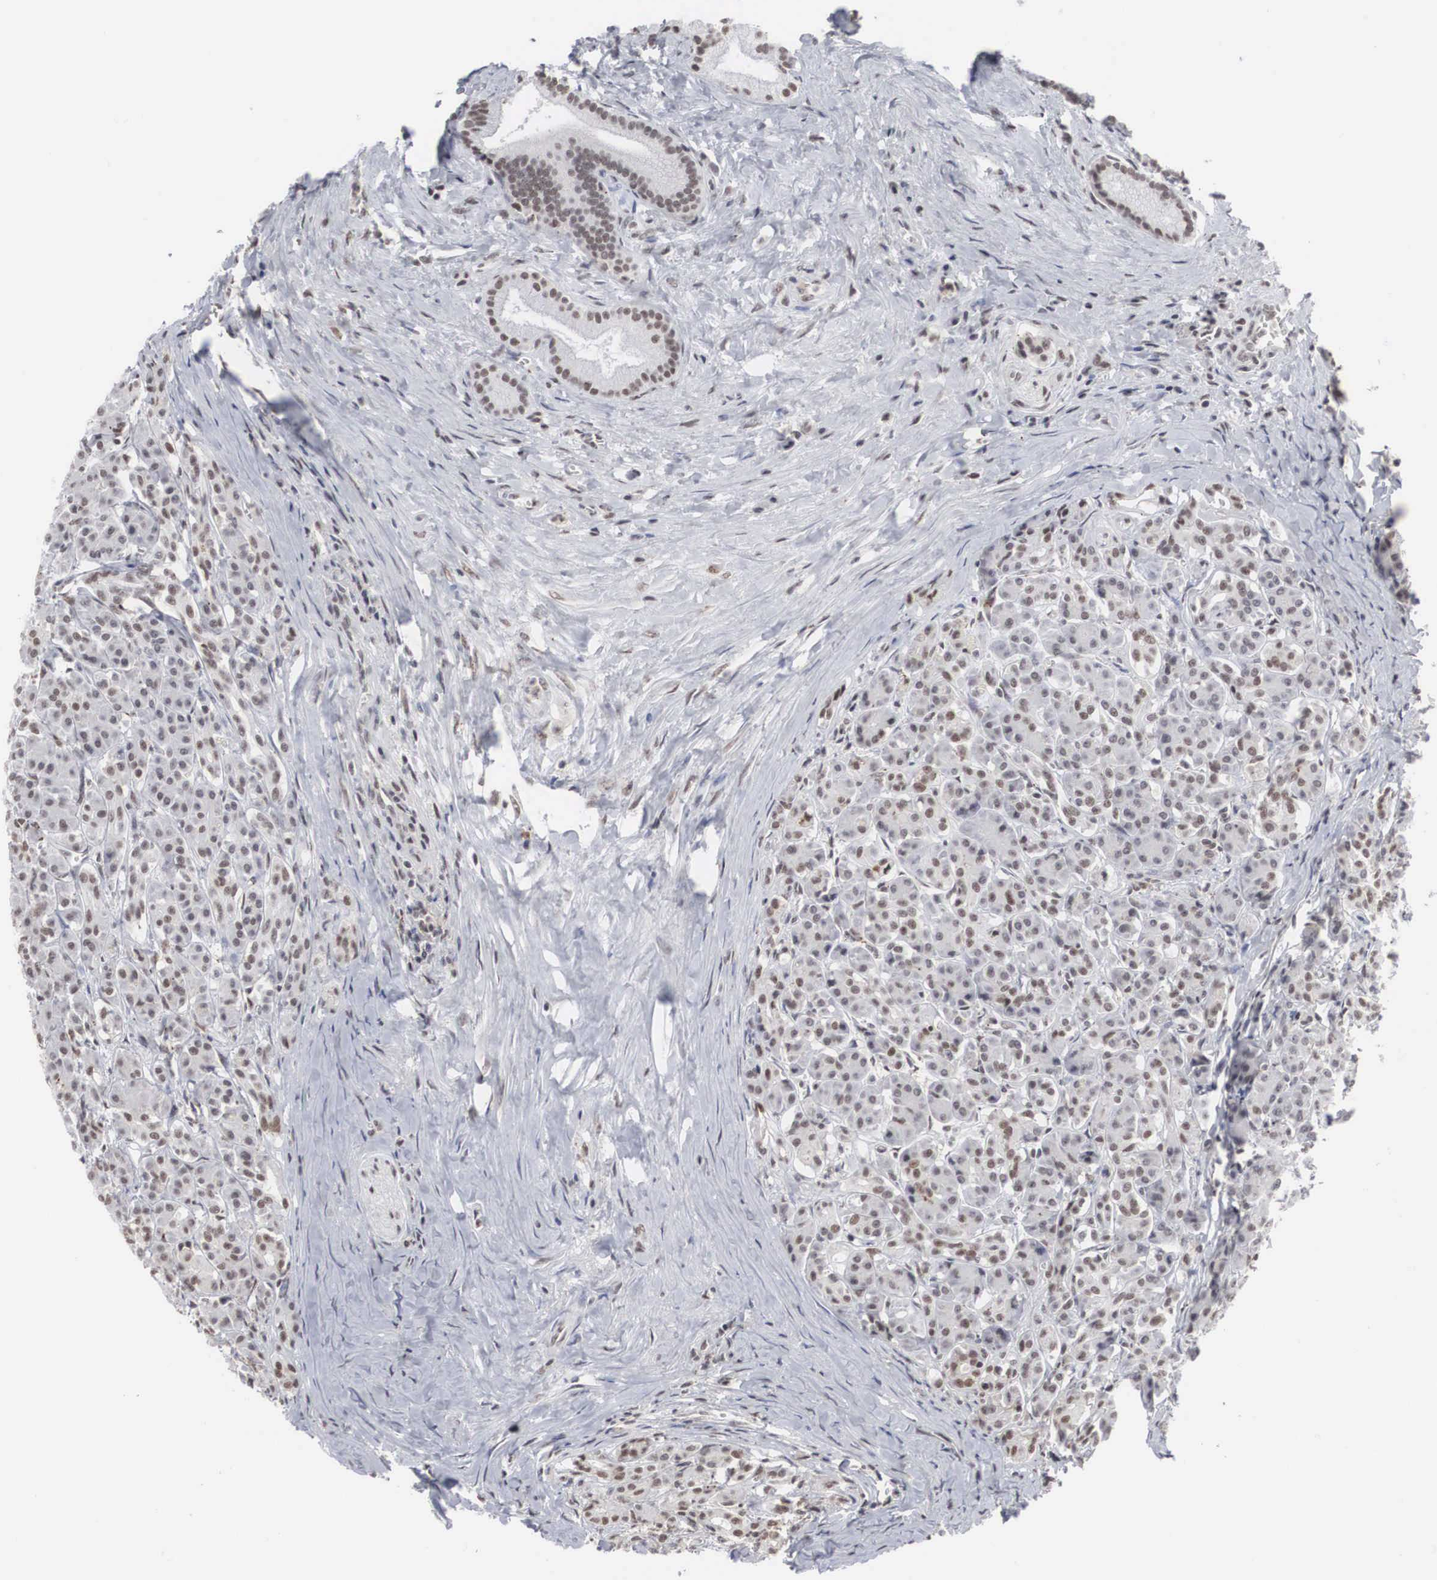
{"staining": {"intensity": "weak", "quantity": "25%-75%", "location": "nuclear"}, "tissue": "pancreas", "cell_type": "Exocrine glandular cells", "image_type": "normal", "snomed": [{"axis": "morphology", "description": "Normal tissue, NOS"}, {"axis": "topography", "description": "Lymph node"}, {"axis": "topography", "description": "Pancreas"}], "caption": "Immunohistochemical staining of normal human pancreas shows 25%-75% levels of weak nuclear protein expression in about 25%-75% of exocrine glandular cells.", "gene": "AUTS2", "patient": {"sex": "male", "age": 59}}